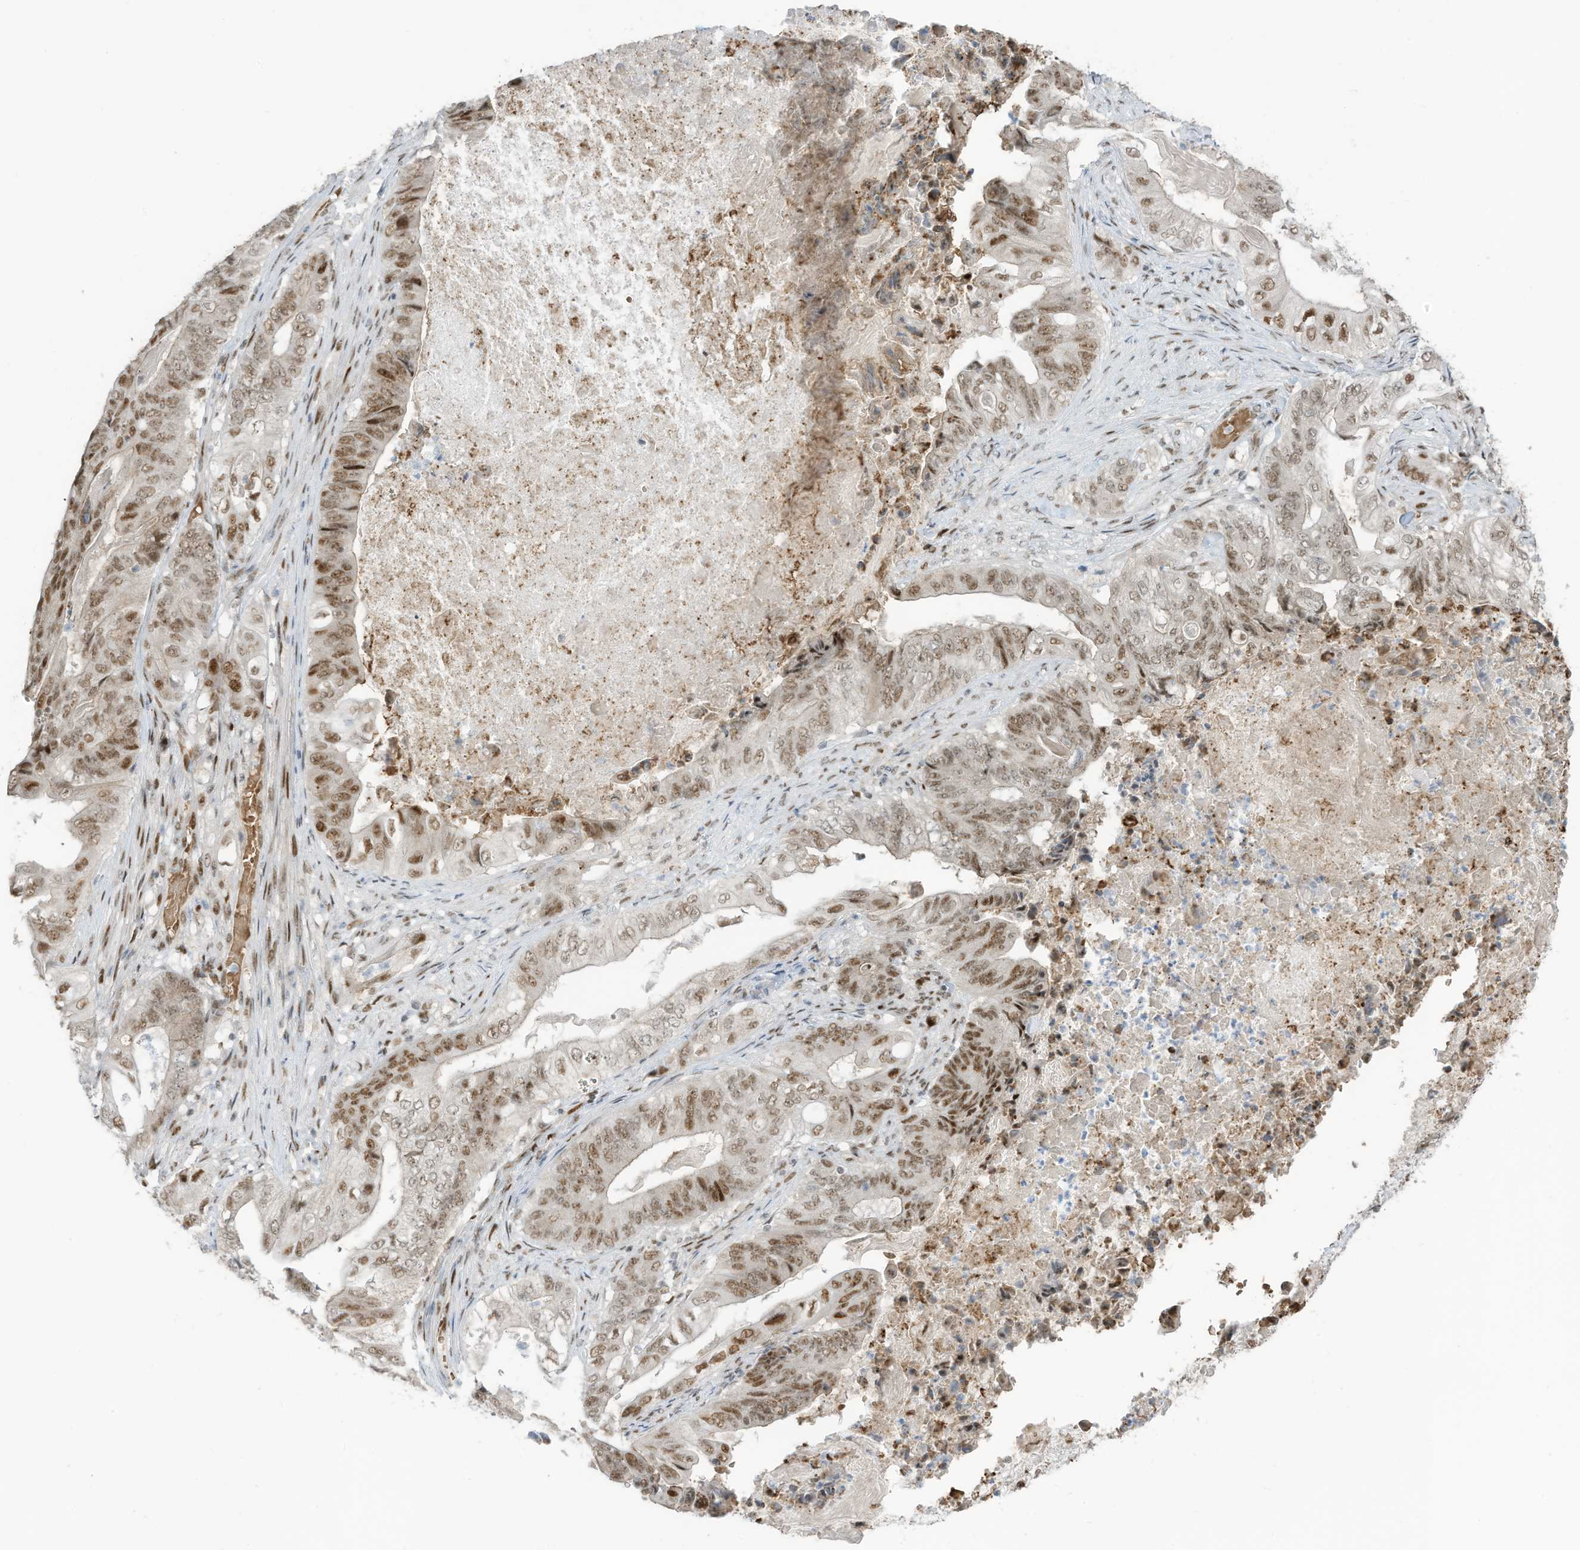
{"staining": {"intensity": "moderate", "quantity": ">75%", "location": "nuclear"}, "tissue": "stomach cancer", "cell_type": "Tumor cells", "image_type": "cancer", "snomed": [{"axis": "morphology", "description": "Adenocarcinoma, NOS"}, {"axis": "topography", "description": "Stomach"}], "caption": "This is an image of immunohistochemistry (IHC) staining of adenocarcinoma (stomach), which shows moderate expression in the nuclear of tumor cells.", "gene": "ZCWPW2", "patient": {"sex": "female", "age": 73}}